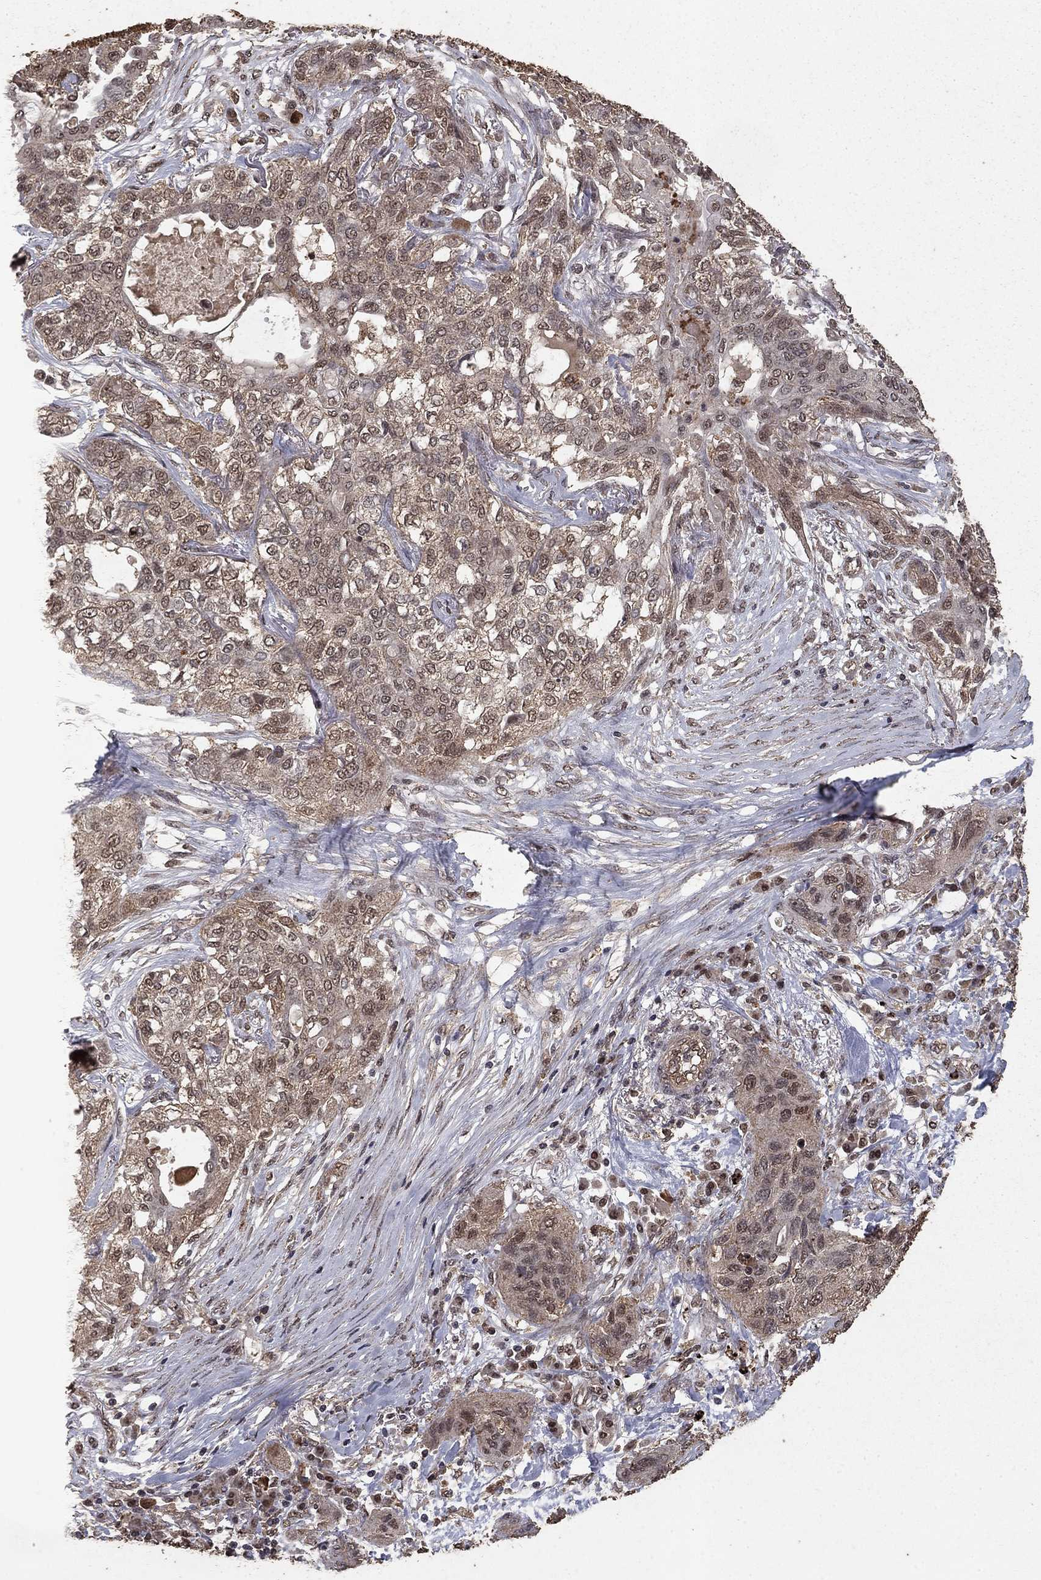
{"staining": {"intensity": "weak", "quantity": "25%-75%", "location": "cytoplasmic/membranous"}, "tissue": "lung cancer", "cell_type": "Tumor cells", "image_type": "cancer", "snomed": [{"axis": "morphology", "description": "Squamous cell carcinoma, NOS"}, {"axis": "topography", "description": "Lung"}], "caption": "A histopathology image of human lung squamous cell carcinoma stained for a protein reveals weak cytoplasmic/membranous brown staining in tumor cells. (Stains: DAB (3,3'-diaminobenzidine) in brown, nuclei in blue, Microscopy: brightfield microscopy at high magnification).", "gene": "PRDM1", "patient": {"sex": "female", "age": 70}}